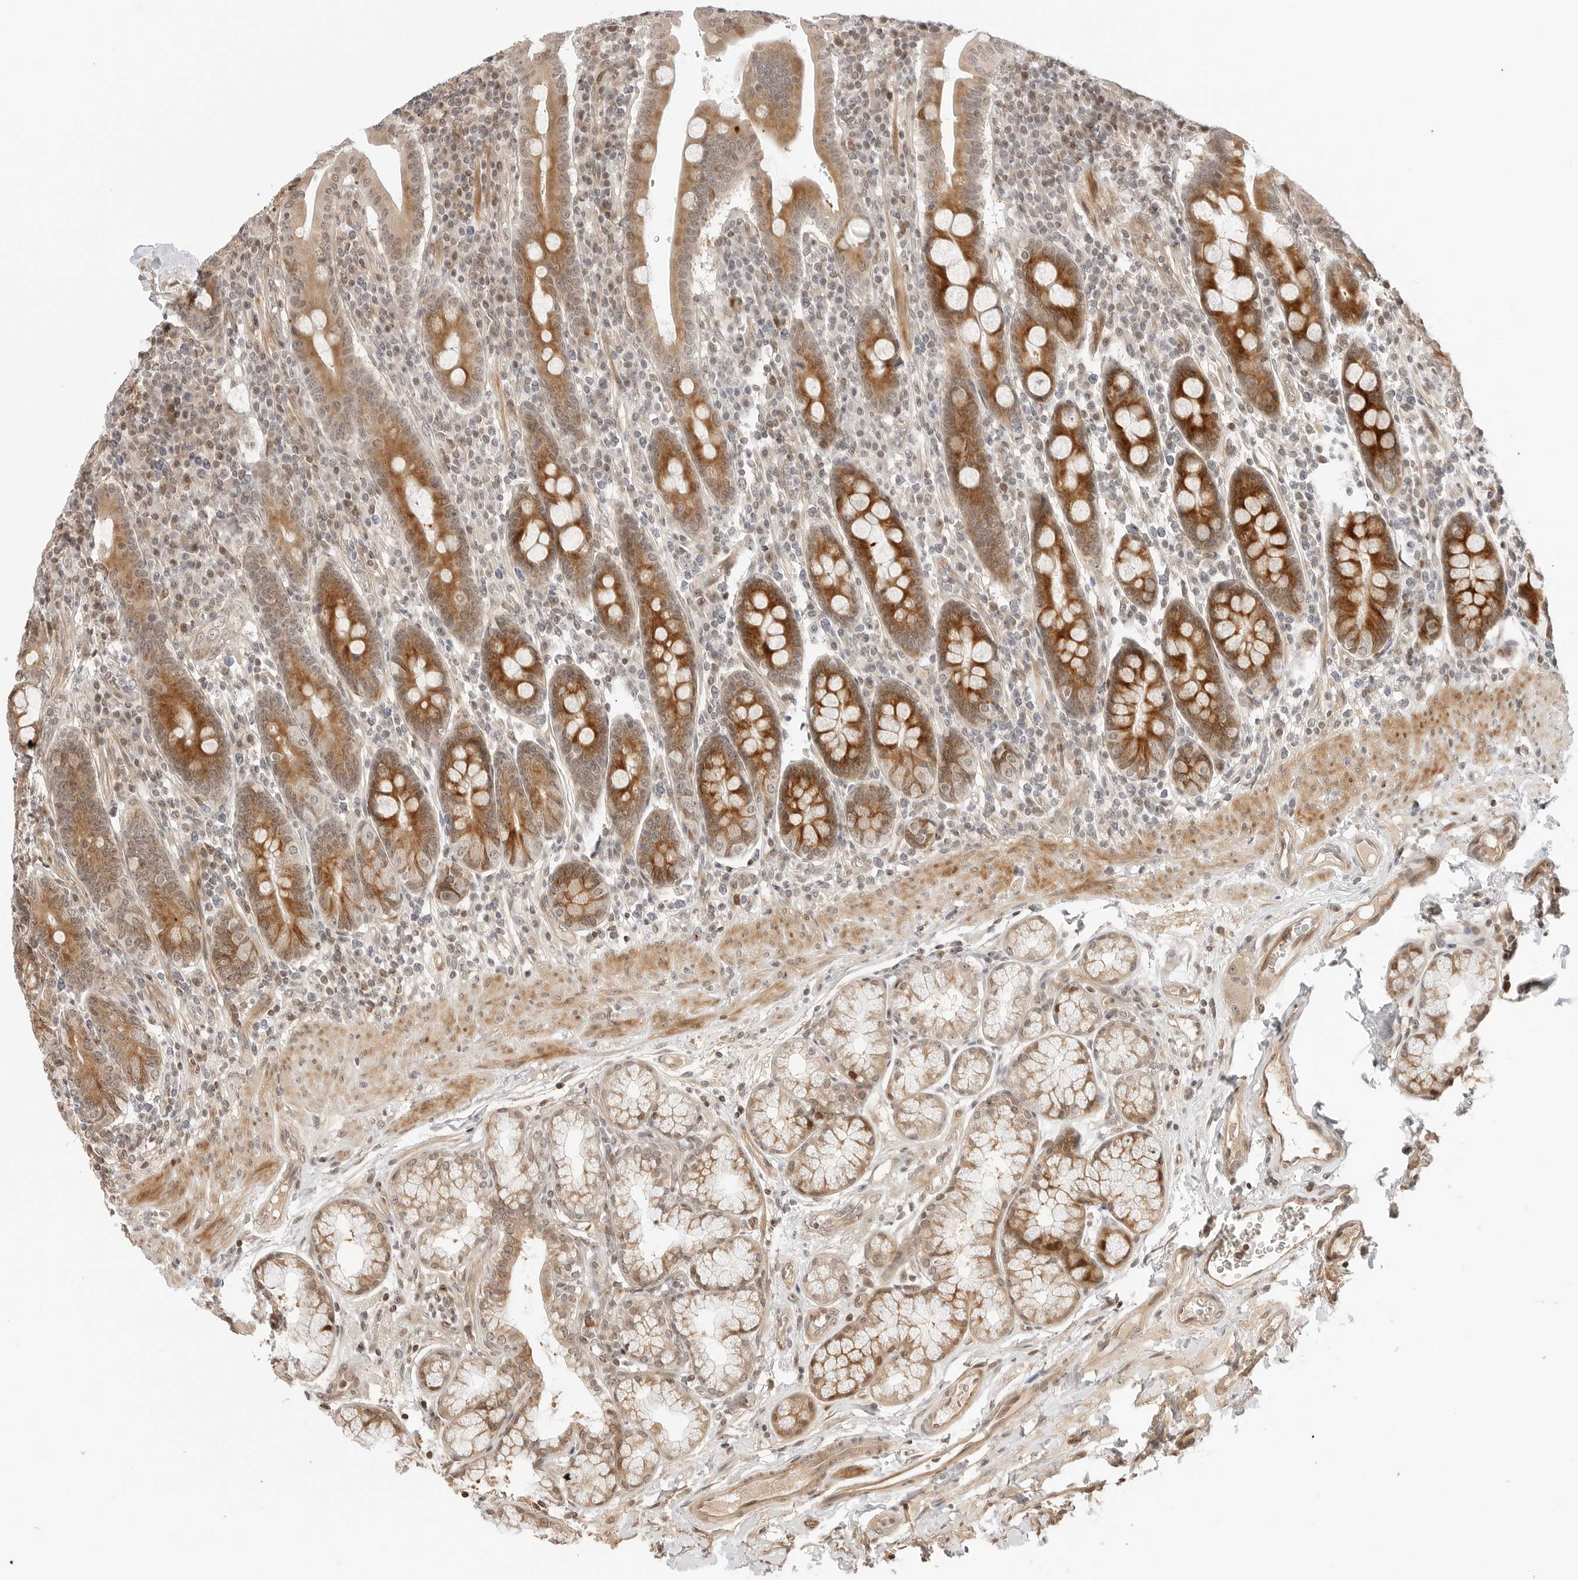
{"staining": {"intensity": "strong", "quantity": ">75%", "location": "cytoplasmic/membranous"}, "tissue": "duodenum", "cell_type": "Glandular cells", "image_type": "normal", "snomed": [{"axis": "morphology", "description": "Normal tissue, NOS"}, {"axis": "morphology", "description": "Adenocarcinoma, NOS"}, {"axis": "topography", "description": "Pancreas"}, {"axis": "topography", "description": "Duodenum"}], "caption": "DAB (3,3'-diaminobenzidine) immunohistochemical staining of benign human duodenum exhibits strong cytoplasmic/membranous protein expression in about >75% of glandular cells. Using DAB (3,3'-diaminobenzidine) (brown) and hematoxylin (blue) stains, captured at high magnification using brightfield microscopy.", "gene": "GEM", "patient": {"sex": "male", "age": 50}}